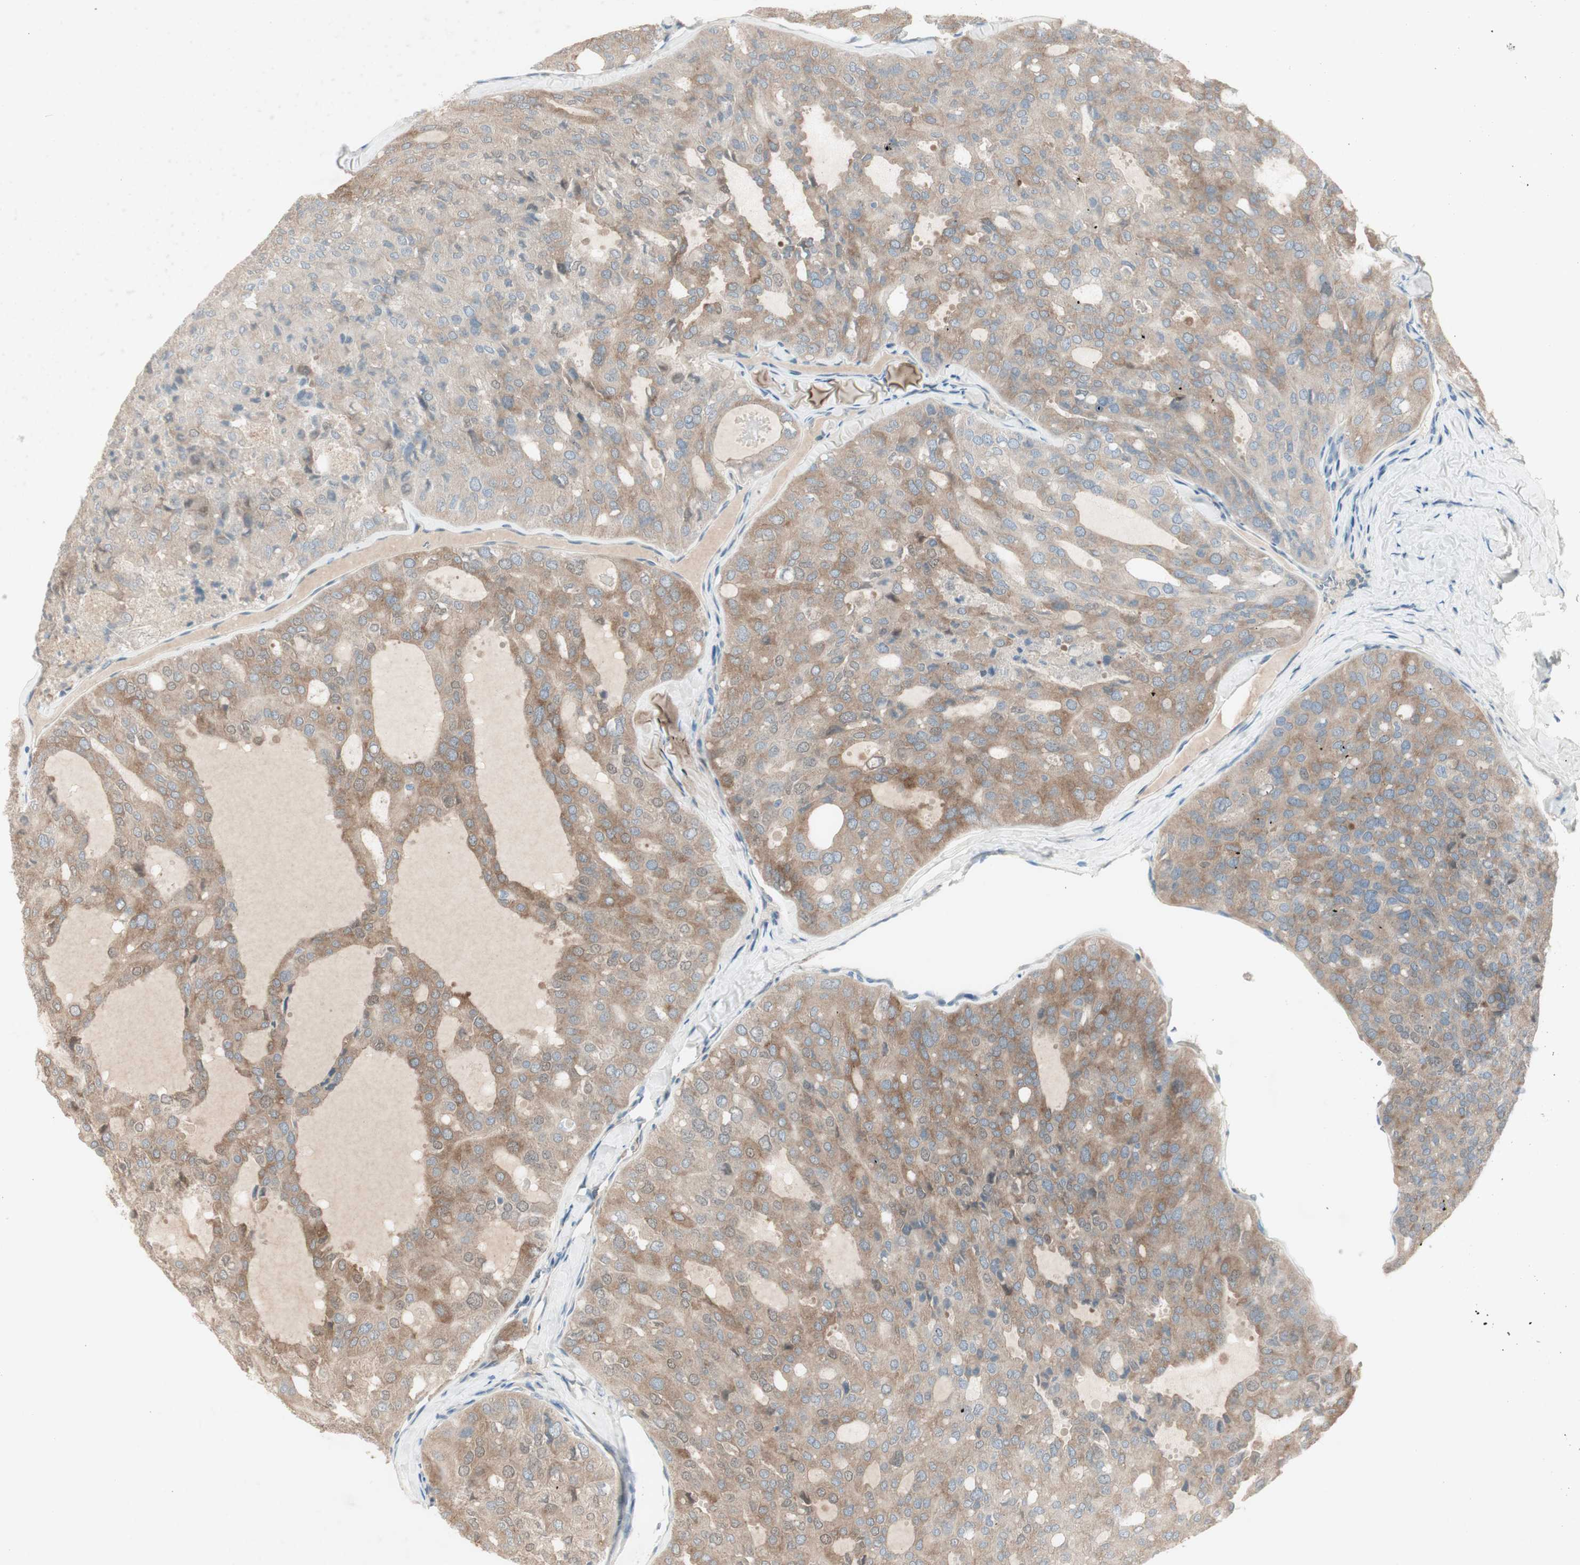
{"staining": {"intensity": "weak", "quantity": ">75%", "location": "cytoplasmic/membranous"}, "tissue": "thyroid cancer", "cell_type": "Tumor cells", "image_type": "cancer", "snomed": [{"axis": "morphology", "description": "Follicular adenoma carcinoma, NOS"}, {"axis": "topography", "description": "Thyroid gland"}], "caption": "An immunohistochemistry (IHC) histopathology image of tumor tissue is shown. Protein staining in brown labels weak cytoplasmic/membranous positivity in thyroid cancer within tumor cells.", "gene": "MAPRE3", "patient": {"sex": "male", "age": 75}}